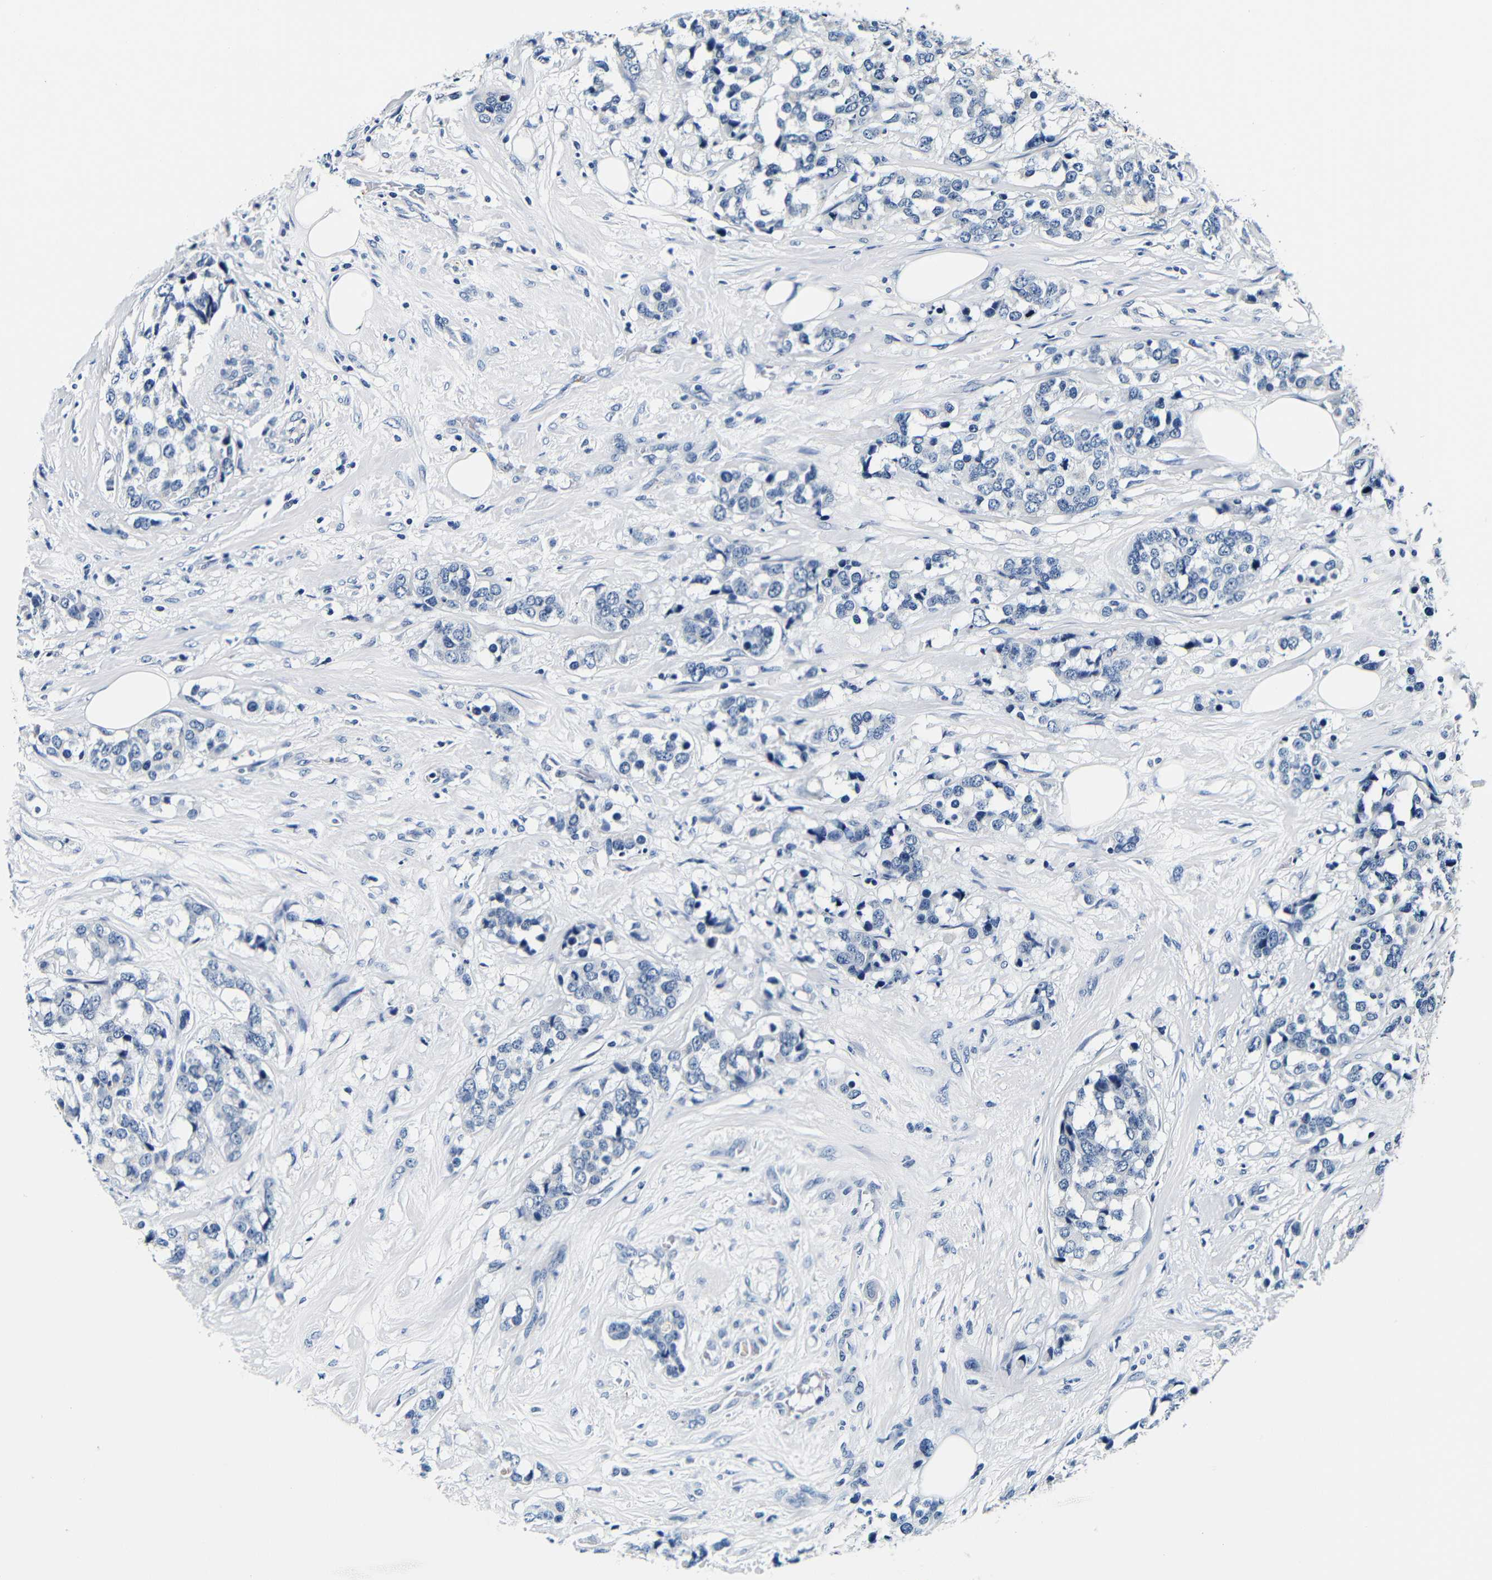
{"staining": {"intensity": "negative", "quantity": "none", "location": "none"}, "tissue": "breast cancer", "cell_type": "Tumor cells", "image_type": "cancer", "snomed": [{"axis": "morphology", "description": "Lobular carcinoma"}, {"axis": "topography", "description": "Breast"}], "caption": "Tumor cells are negative for brown protein staining in breast cancer (lobular carcinoma).", "gene": "GP1BA", "patient": {"sex": "female", "age": 59}}